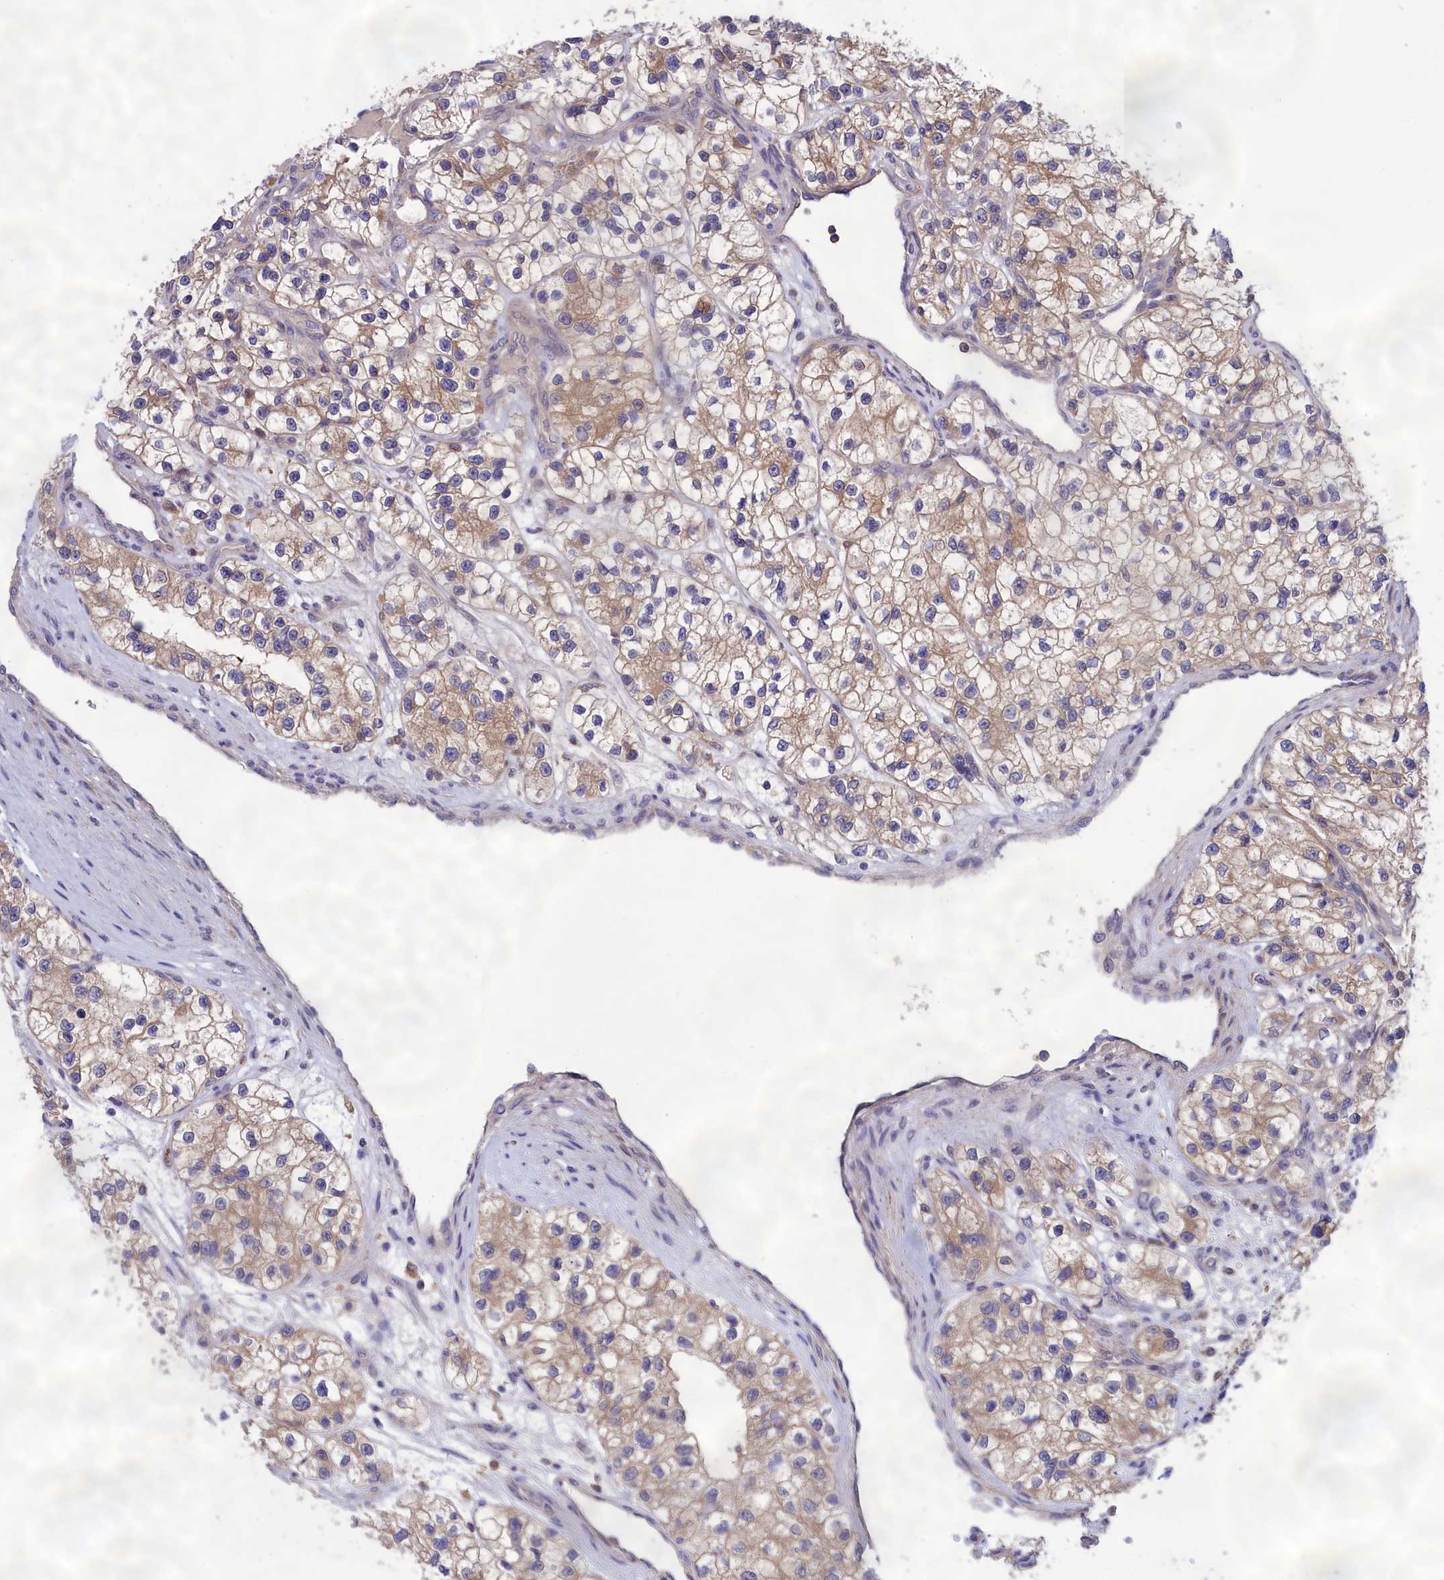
{"staining": {"intensity": "moderate", "quantity": "25%-75%", "location": "cytoplasmic/membranous"}, "tissue": "renal cancer", "cell_type": "Tumor cells", "image_type": "cancer", "snomed": [{"axis": "morphology", "description": "Adenocarcinoma, NOS"}, {"axis": "topography", "description": "Kidney"}], "caption": "Immunohistochemical staining of human adenocarcinoma (renal) reveals moderate cytoplasmic/membranous protein staining in about 25%-75% of tumor cells. The staining is performed using DAB (3,3'-diaminobenzidine) brown chromogen to label protein expression. The nuclei are counter-stained blue using hematoxylin.", "gene": "AMDHD2", "patient": {"sex": "female", "age": 57}}